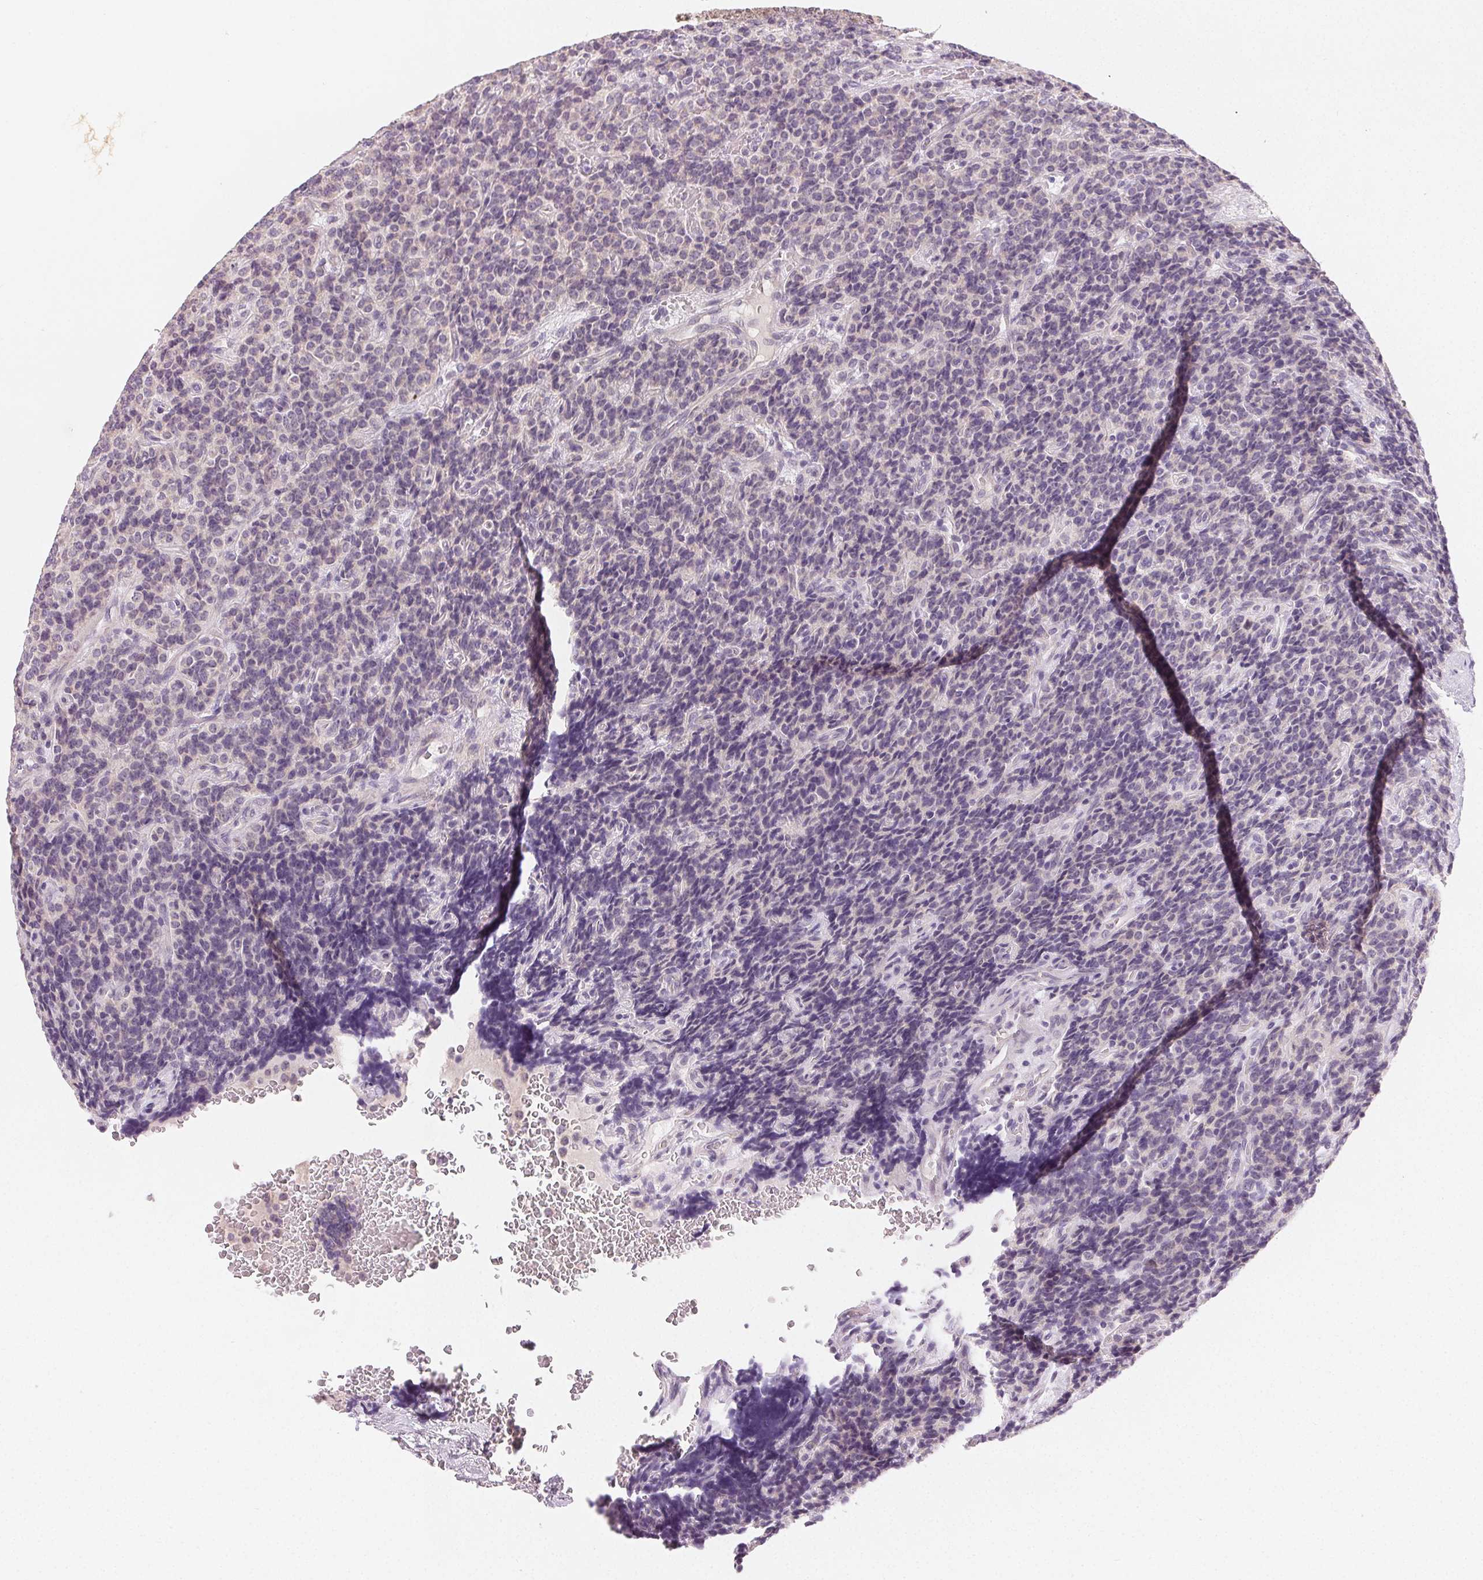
{"staining": {"intensity": "negative", "quantity": "none", "location": "none"}, "tissue": "carcinoid", "cell_type": "Tumor cells", "image_type": "cancer", "snomed": [{"axis": "morphology", "description": "Carcinoid, malignant, NOS"}, {"axis": "topography", "description": "Pancreas"}], "caption": "Immunohistochemistry (IHC) photomicrograph of neoplastic tissue: human carcinoid (malignant) stained with DAB (3,3'-diaminobenzidine) exhibits no significant protein positivity in tumor cells.", "gene": "MYBL1", "patient": {"sex": "male", "age": 36}}